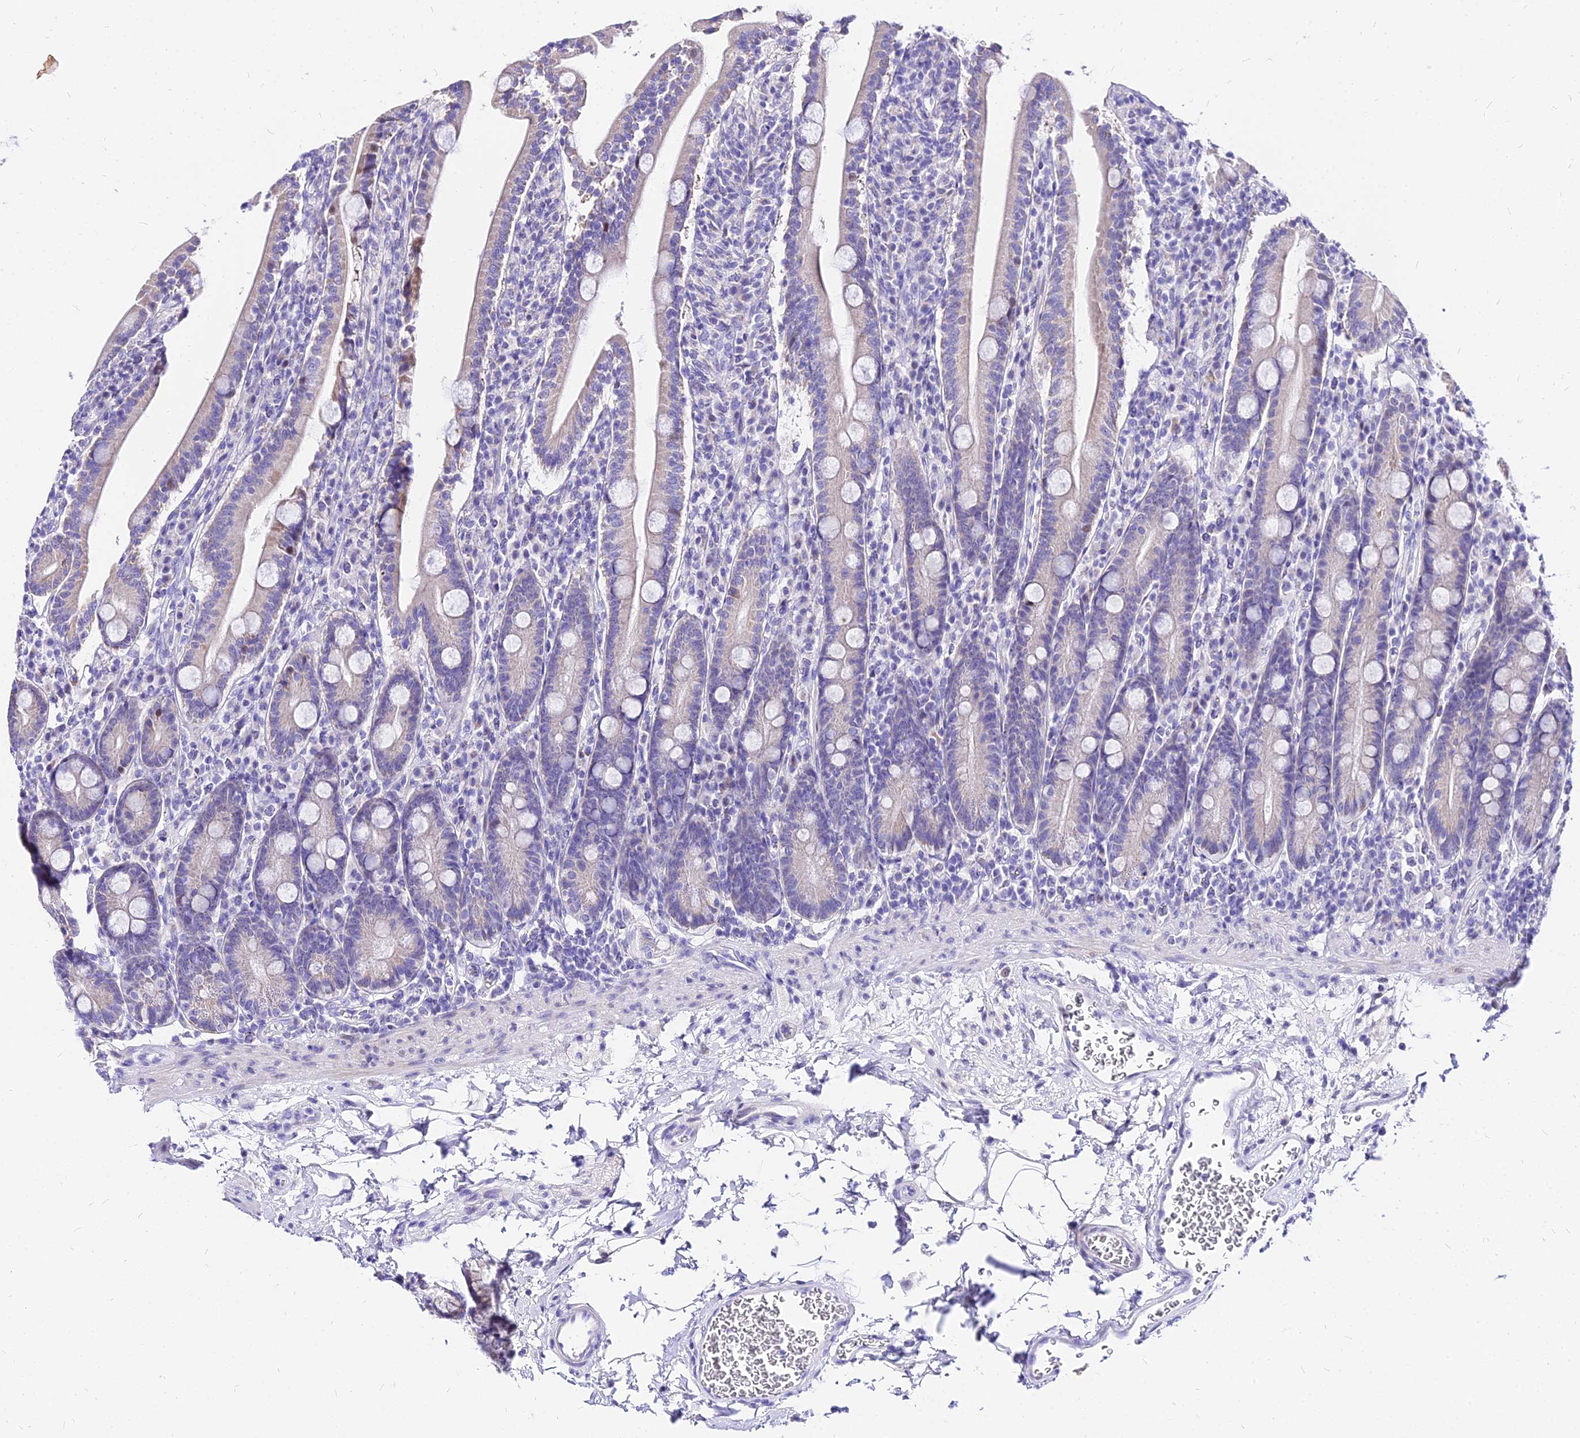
{"staining": {"intensity": "moderate", "quantity": "<25%", "location": "cytoplasmic/membranous"}, "tissue": "duodenum", "cell_type": "Glandular cells", "image_type": "normal", "snomed": [{"axis": "morphology", "description": "Normal tissue, NOS"}, {"axis": "topography", "description": "Duodenum"}], "caption": "A brown stain shows moderate cytoplasmic/membranous positivity of a protein in glandular cells of normal duodenum. Nuclei are stained in blue.", "gene": "CARD18", "patient": {"sex": "male", "age": 35}}